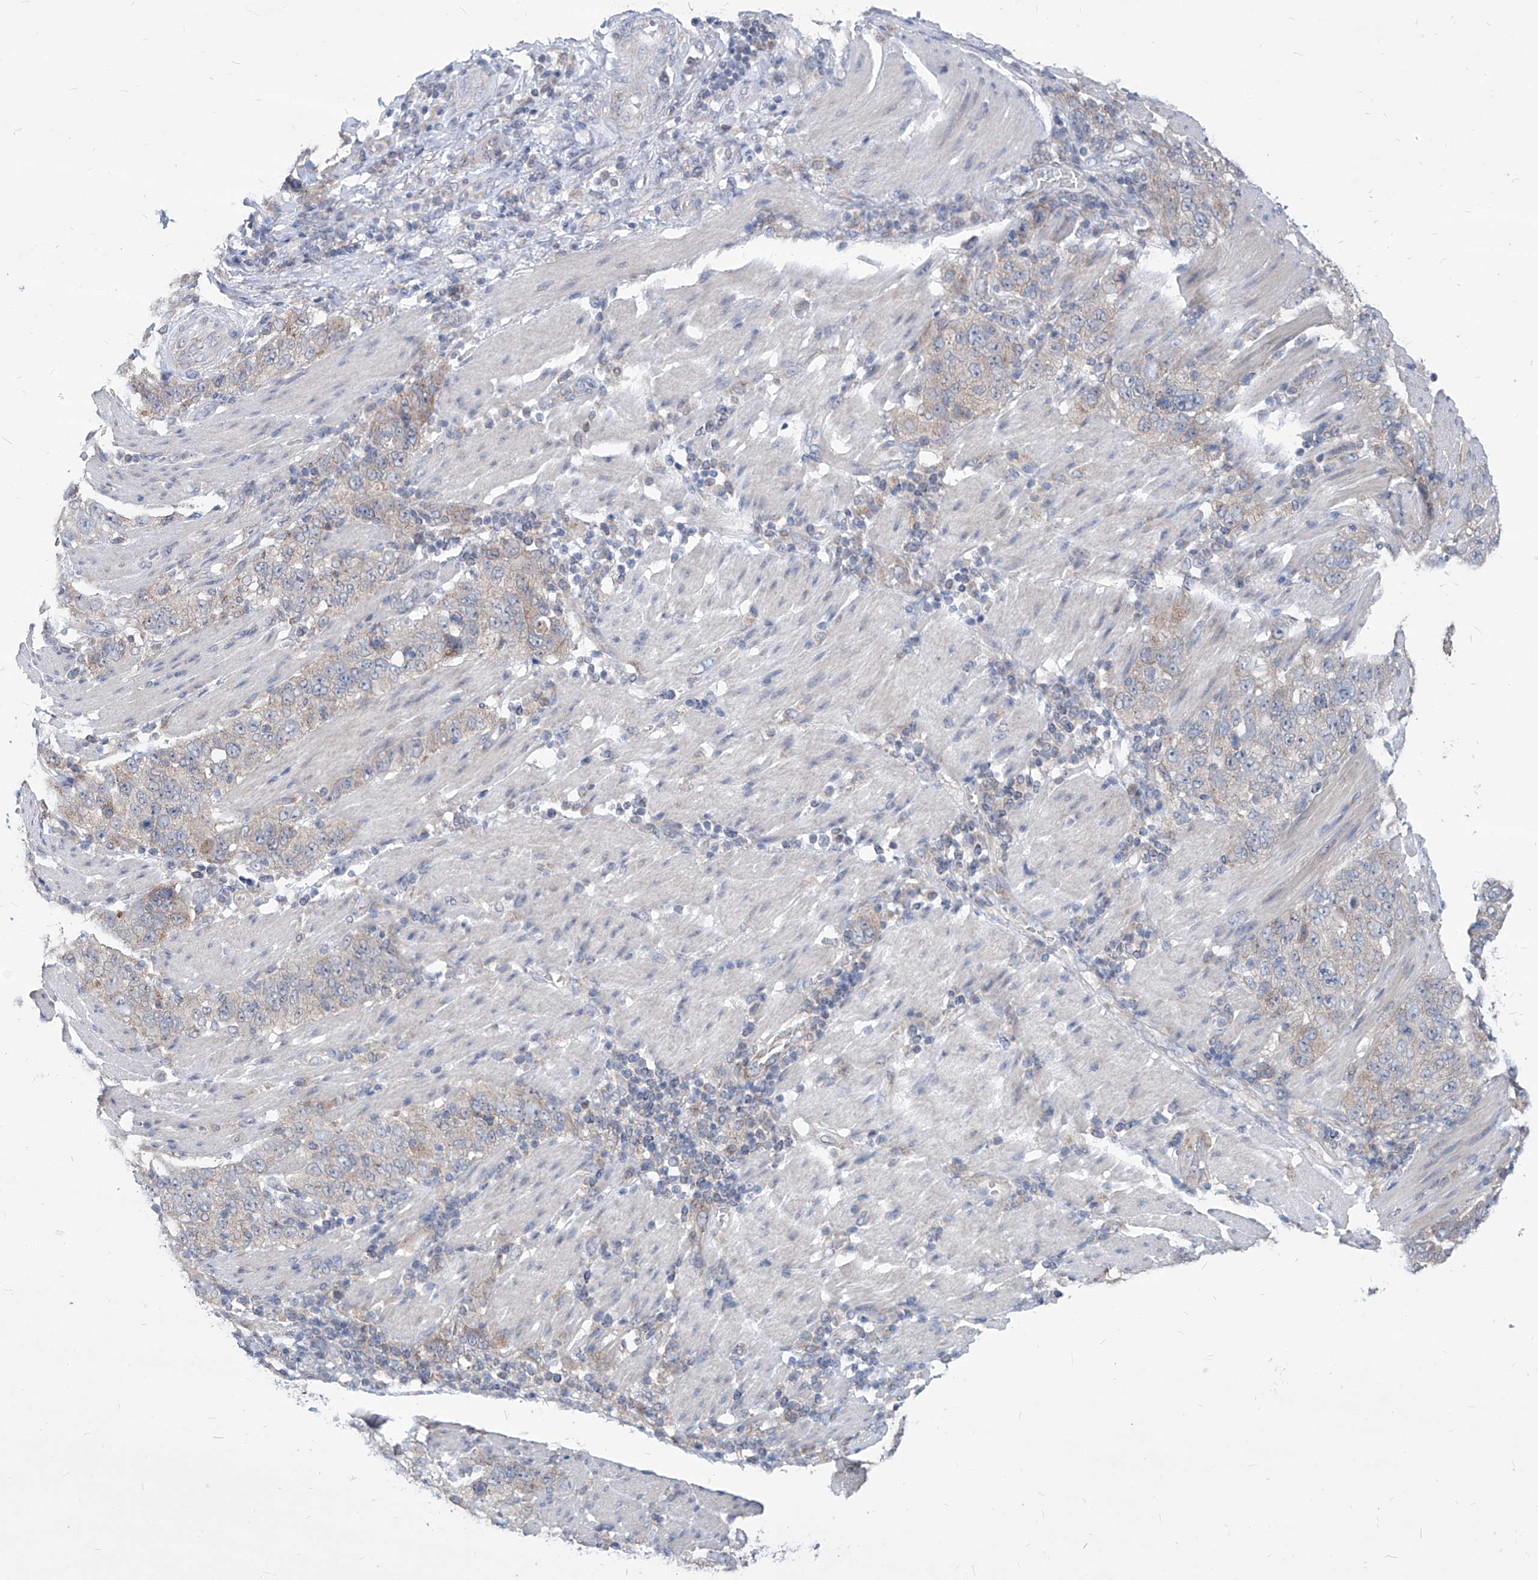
{"staining": {"intensity": "weak", "quantity": "<25%", "location": "cytoplasmic/membranous"}, "tissue": "stomach cancer", "cell_type": "Tumor cells", "image_type": "cancer", "snomed": [{"axis": "morphology", "description": "Adenocarcinoma, NOS"}, {"axis": "topography", "description": "Stomach"}], "caption": "High magnification brightfield microscopy of stomach cancer (adenocarcinoma) stained with DAB (3,3'-diaminobenzidine) (brown) and counterstained with hematoxylin (blue): tumor cells show no significant expression.", "gene": "AGPS", "patient": {"sex": "male", "age": 48}}